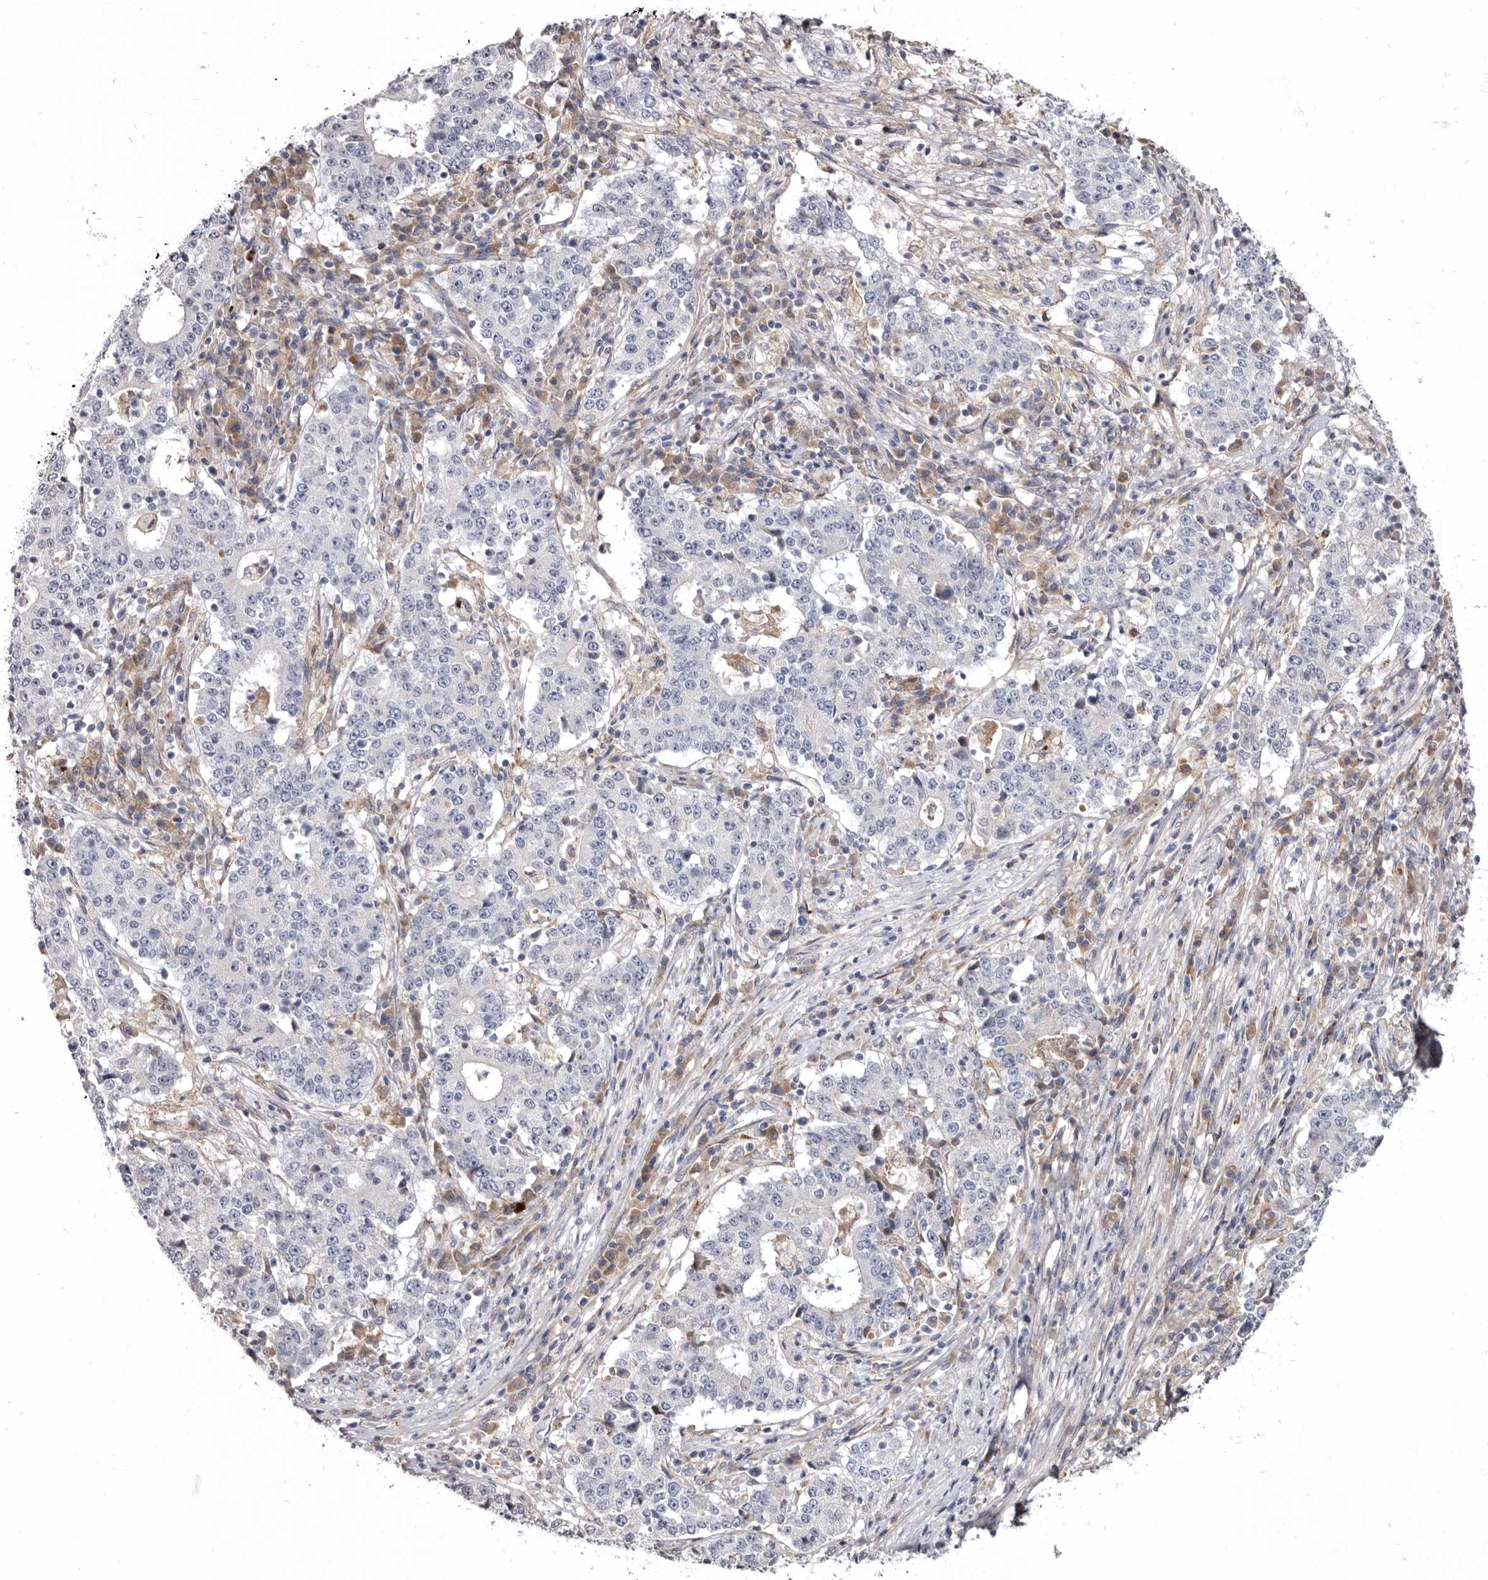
{"staining": {"intensity": "negative", "quantity": "none", "location": "none"}, "tissue": "stomach cancer", "cell_type": "Tumor cells", "image_type": "cancer", "snomed": [{"axis": "morphology", "description": "Adenocarcinoma, NOS"}, {"axis": "topography", "description": "Stomach"}], "caption": "Immunohistochemical staining of stomach cancer shows no significant staining in tumor cells. Nuclei are stained in blue.", "gene": "NENF", "patient": {"sex": "male", "age": 59}}